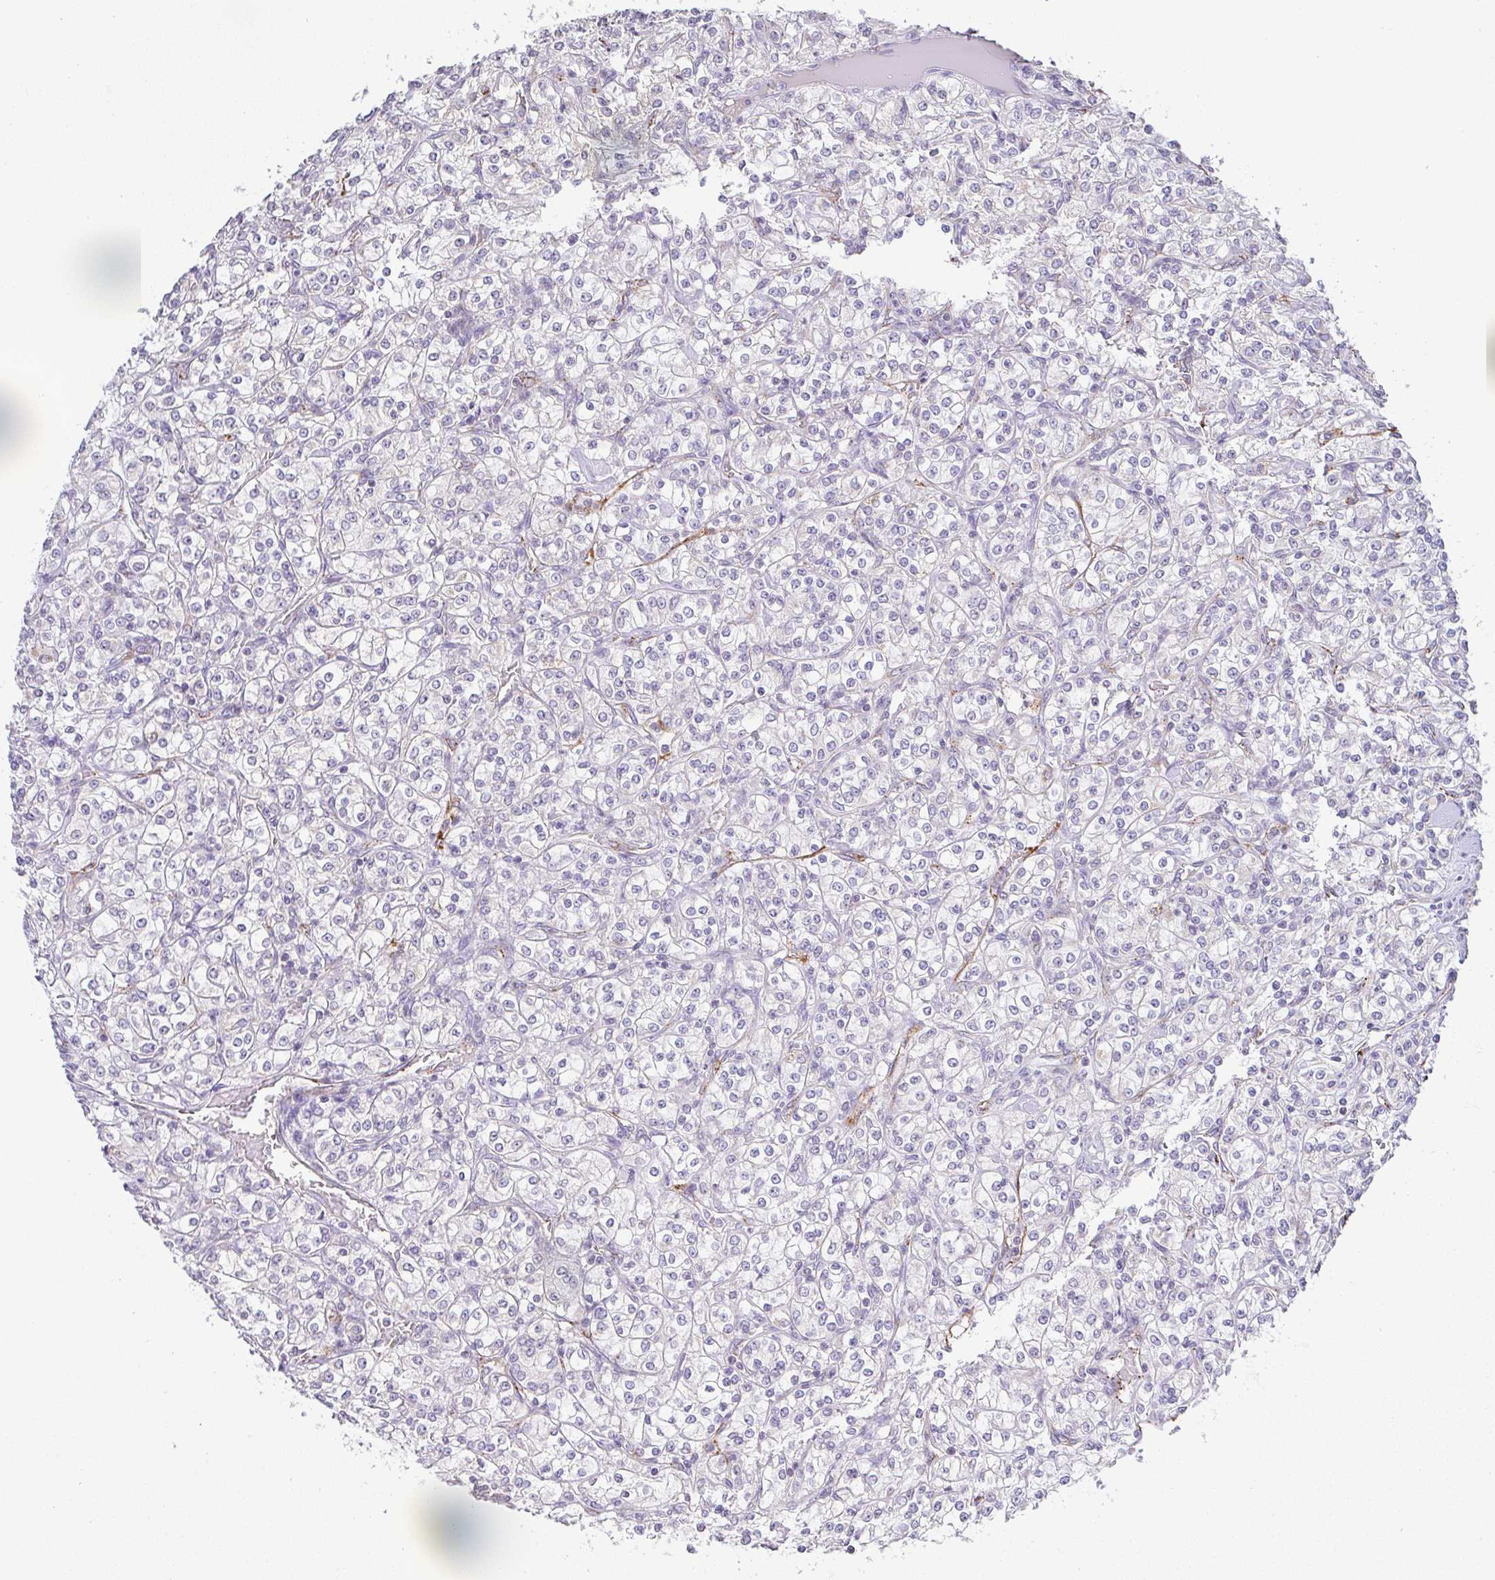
{"staining": {"intensity": "negative", "quantity": "none", "location": "none"}, "tissue": "renal cancer", "cell_type": "Tumor cells", "image_type": "cancer", "snomed": [{"axis": "morphology", "description": "Adenocarcinoma, NOS"}, {"axis": "topography", "description": "Kidney"}], "caption": "Tumor cells are negative for protein expression in human adenocarcinoma (renal). Nuclei are stained in blue.", "gene": "PLCD4", "patient": {"sex": "male", "age": 77}}